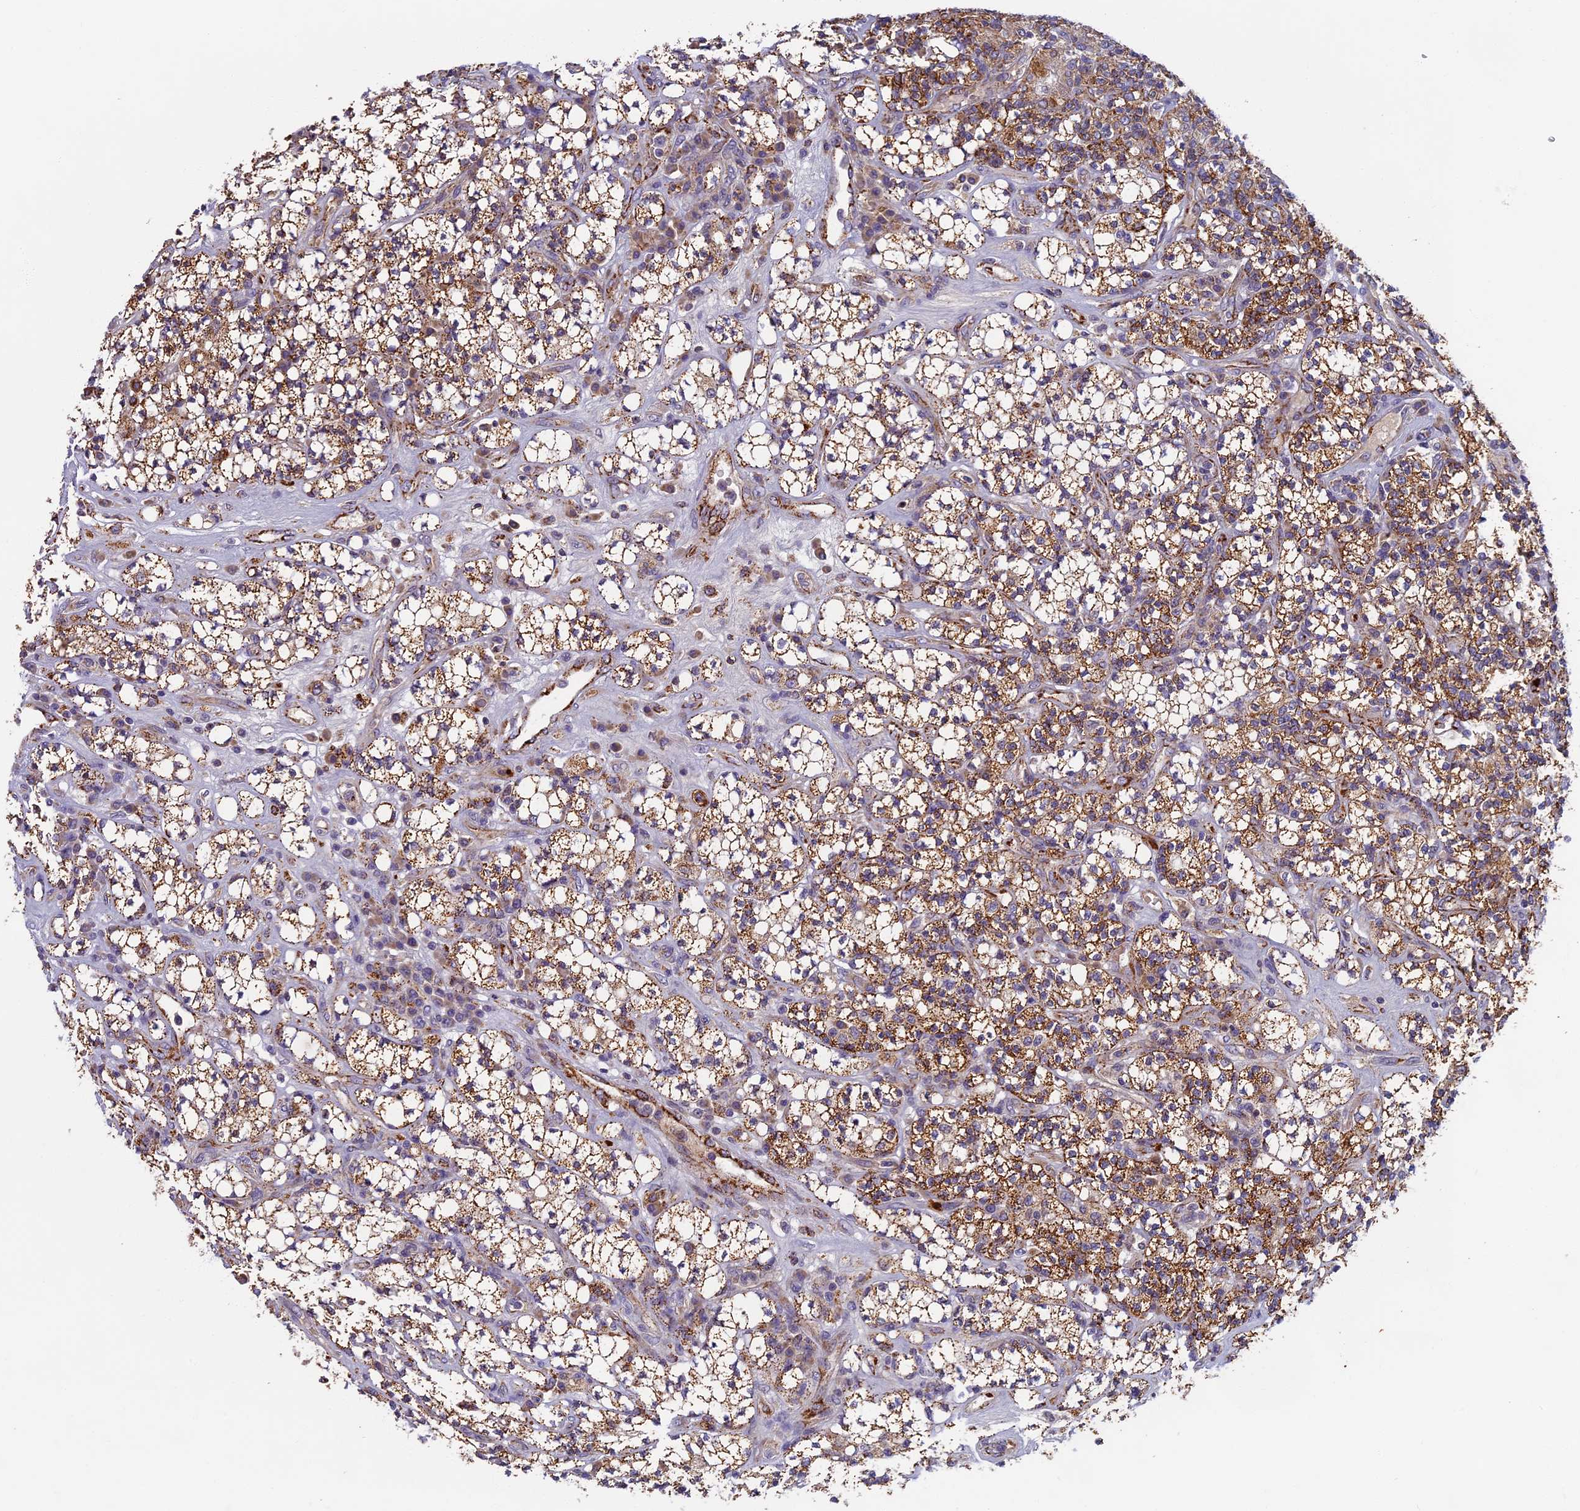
{"staining": {"intensity": "moderate", "quantity": ">75%", "location": "cytoplasmic/membranous"}, "tissue": "renal cancer", "cell_type": "Tumor cells", "image_type": "cancer", "snomed": [{"axis": "morphology", "description": "Adenocarcinoma, NOS"}, {"axis": "topography", "description": "Kidney"}], "caption": "Renal cancer (adenocarcinoma) tissue exhibits moderate cytoplasmic/membranous staining in approximately >75% of tumor cells The protein is shown in brown color, while the nuclei are stained blue.", "gene": "SEMA7A", "patient": {"sex": "male", "age": 77}}